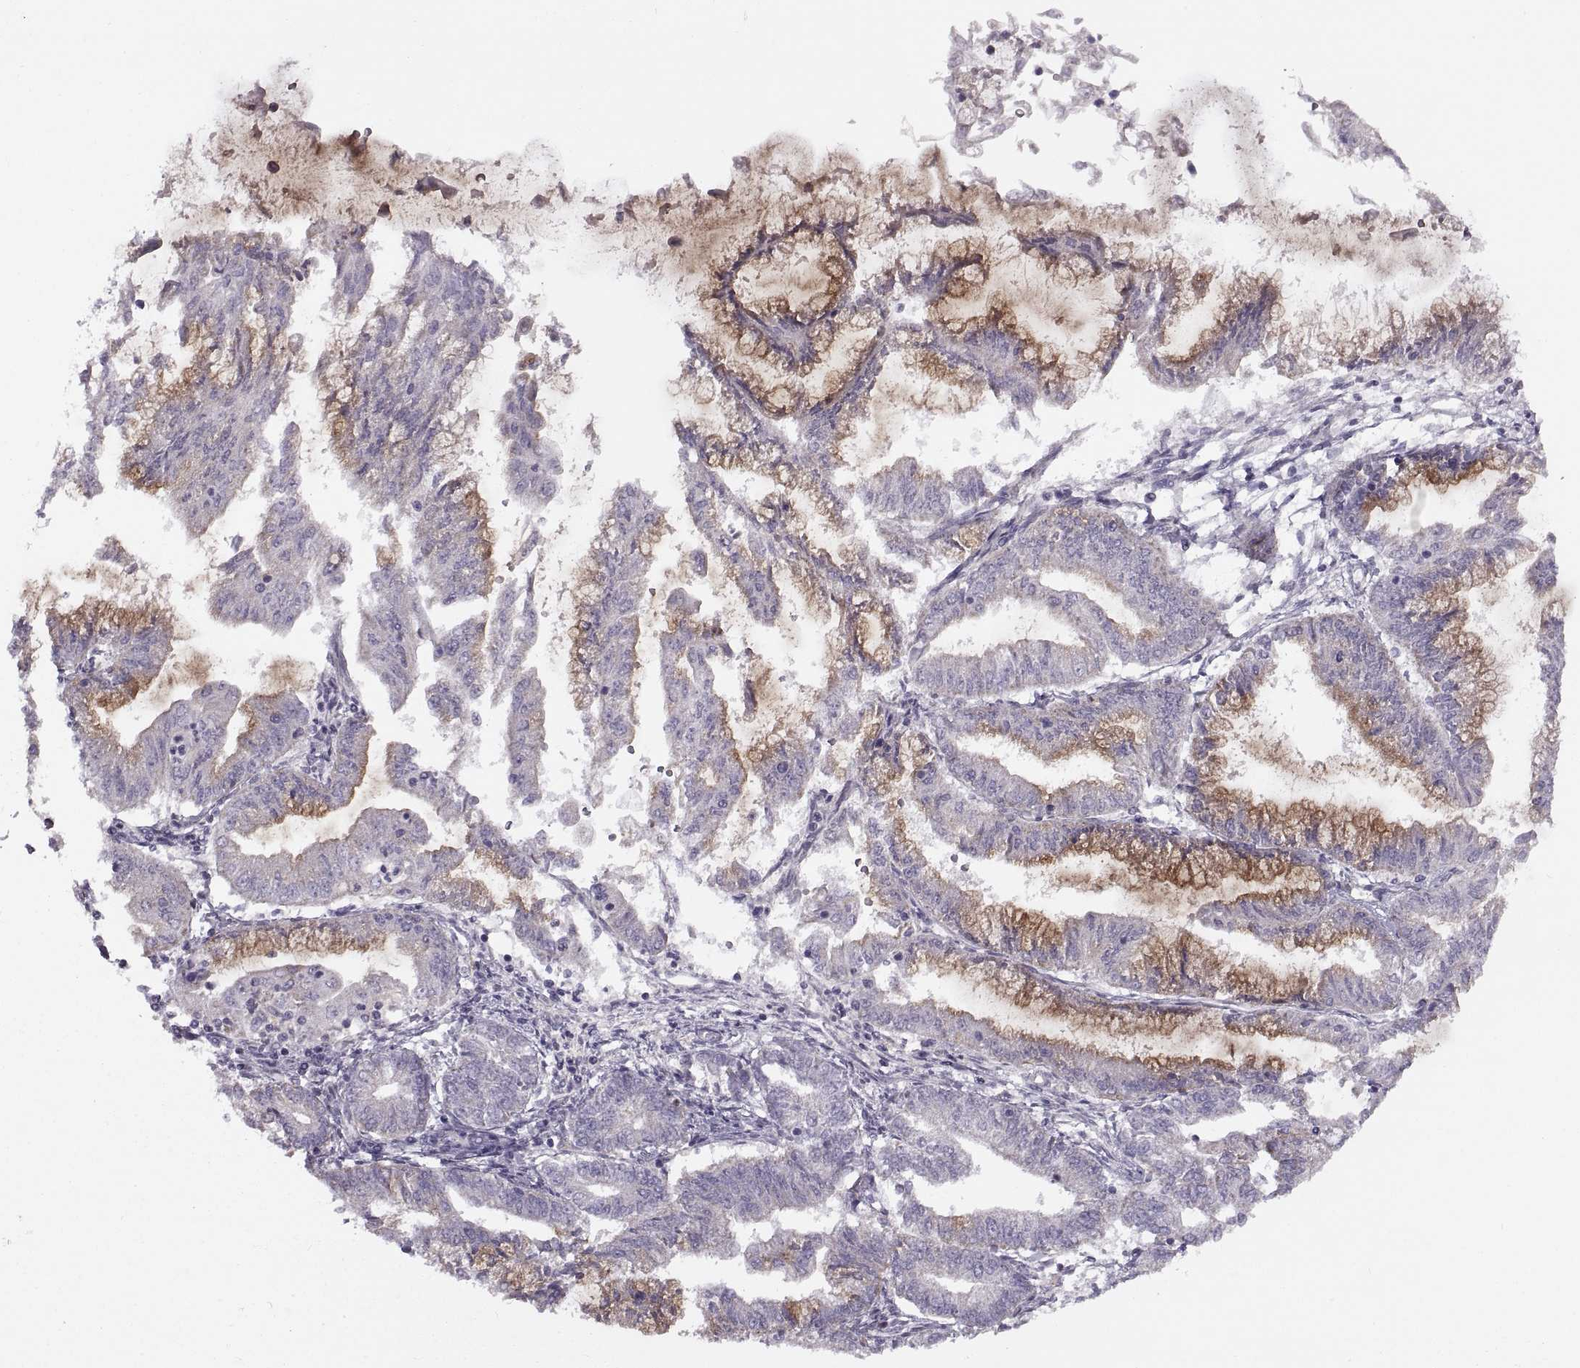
{"staining": {"intensity": "moderate", "quantity": "25%-75%", "location": "cytoplasmic/membranous"}, "tissue": "endometrial cancer", "cell_type": "Tumor cells", "image_type": "cancer", "snomed": [{"axis": "morphology", "description": "Adenocarcinoma, NOS"}, {"axis": "topography", "description": "Endometrium"}], "caption": "Endometrial adenocarcinoma tissue demonstrates moderate cytoplasmic/membranous expression in about 25%-75% of tumor cells (Brightfield microscopy of DAB IHC at high magnification).", "gene": "PIERCE1", "patient": {"sex": "female", "age": 55}}